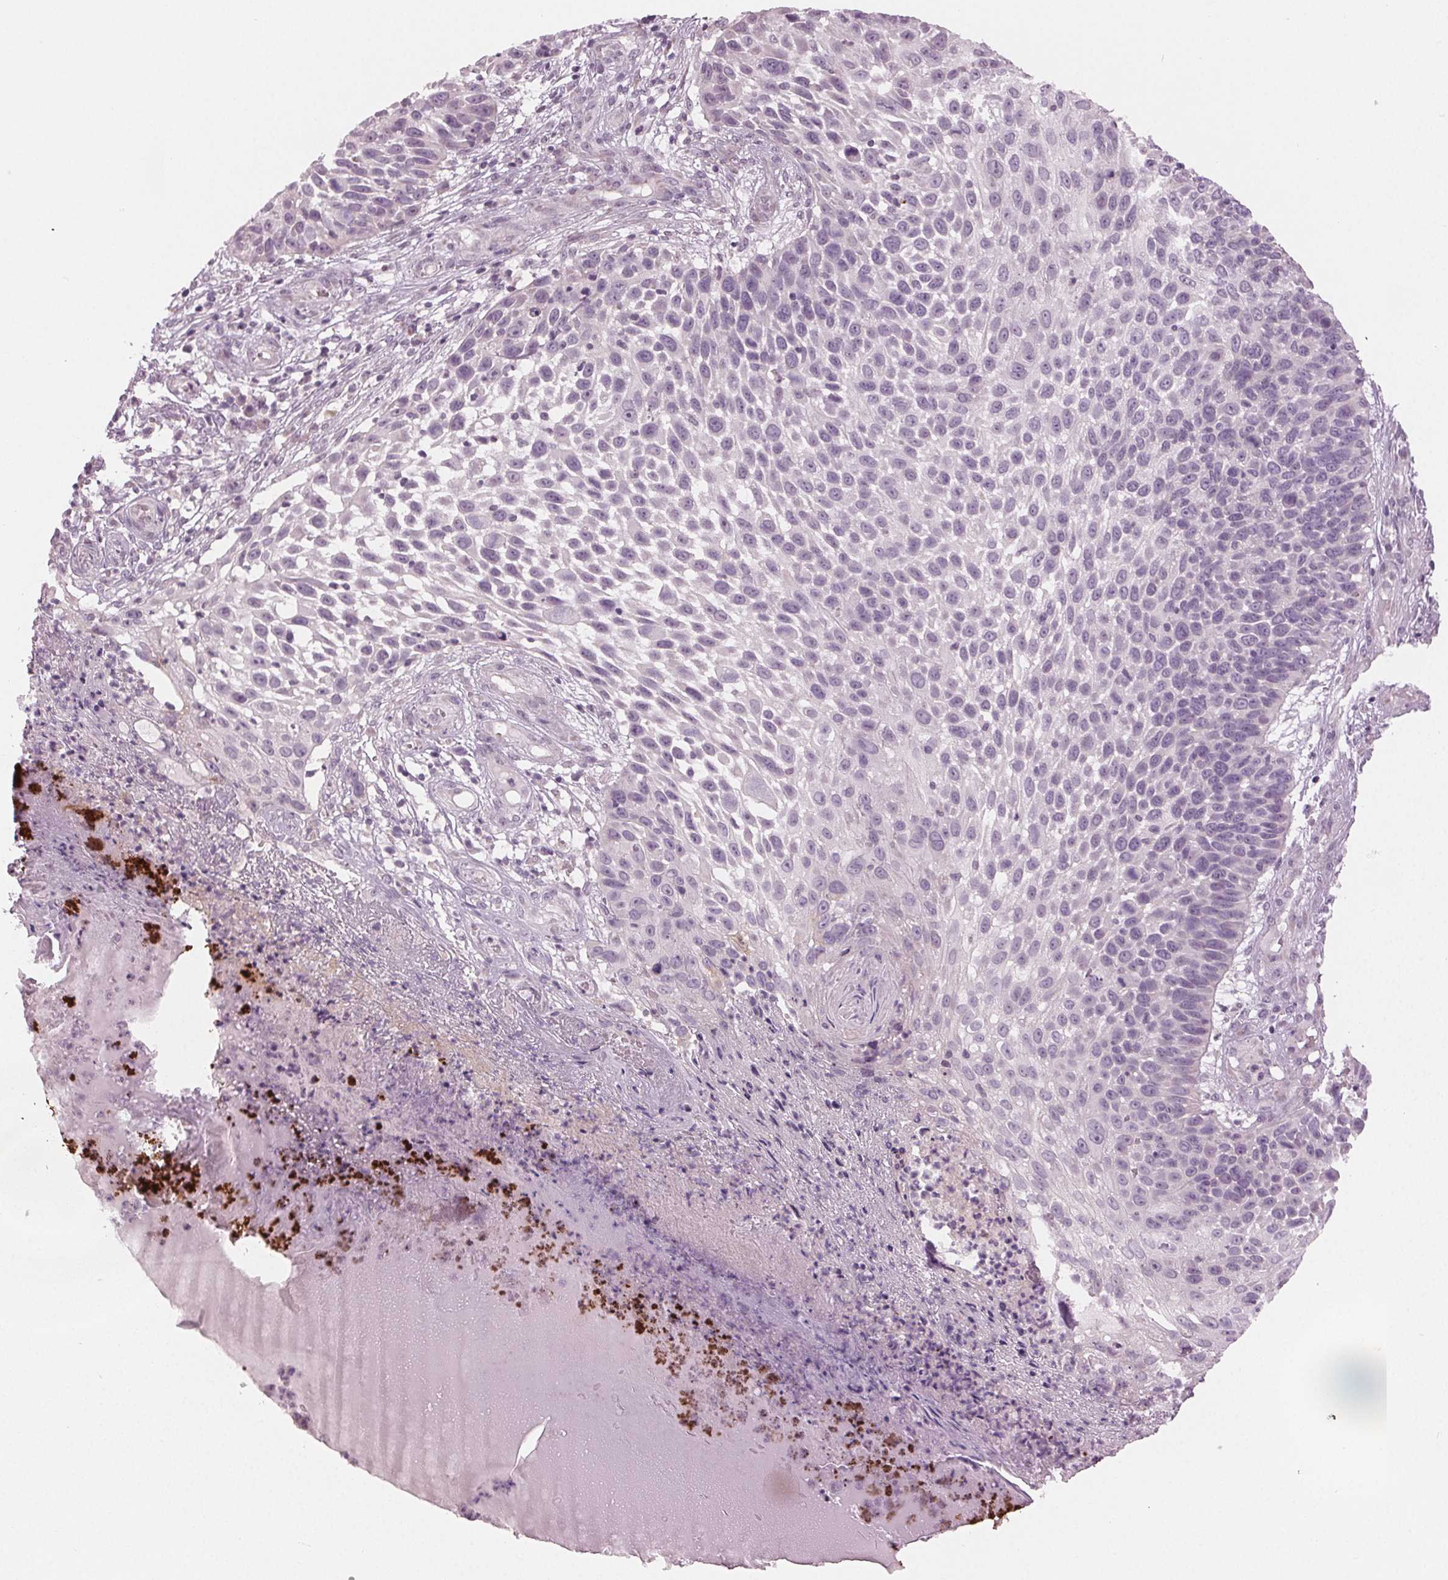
{"staining": {"intensity": "negative", "quantity": "none", "location": "none"}, "tissue": "skin cancer", "cell_type": "Tumor cells", "image_type": "cancer", "snomed": [{"axis": "morphology", "description": "Squamous cell carcinoma, NOS"}, {"axis": "topography", "description": "Skin"}], "caption": "Immunohistochemistry of skin cancer demonstrates no expression in tumor cells.", "gene": "PRAP1", "patient": {"sex": "male", "age": 92}}